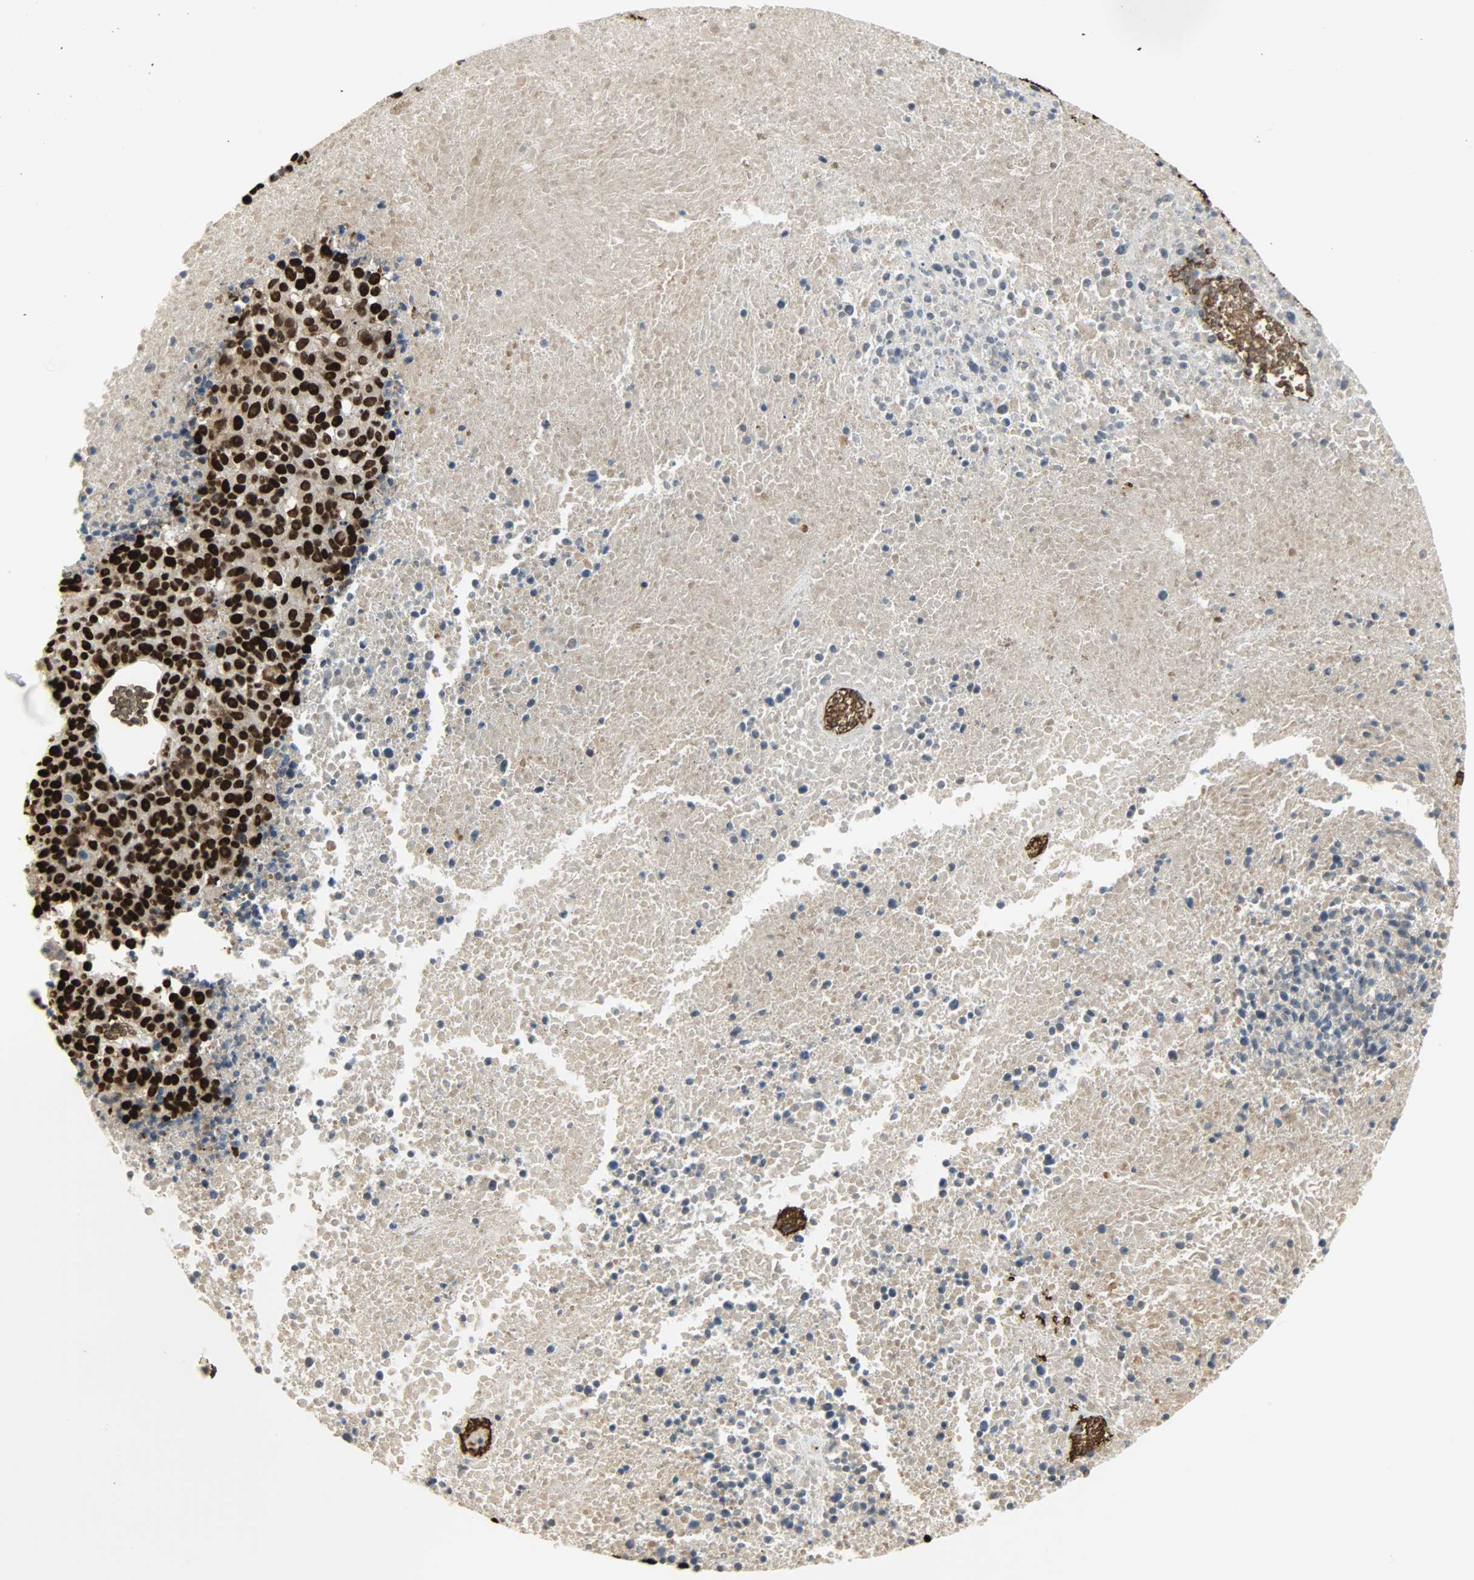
{"staining": {"intensity": "strong", "quantity": ">75%", "location": "cytoplasmic/membranous,nuclear"}, "tissue": "melanoma", "cell_type": "Tumor cells", "image_type": "cancer", "snomed": [{"axis": "morphology", "description": "Malignant melanoma, Metastatic site"}, {"axis": "topography", "description": "Cerebral cortex"}], "caption": "Immunohistochemistry (DAB (3,3'-diaminobenzidine)) staining of melanoma shows strong cytoplasmic/membranous and nuclear protein positivity in about >75% of tumor cells.", "gene": "SNAI1", "patient": {"sex": "female", "age": 52}}